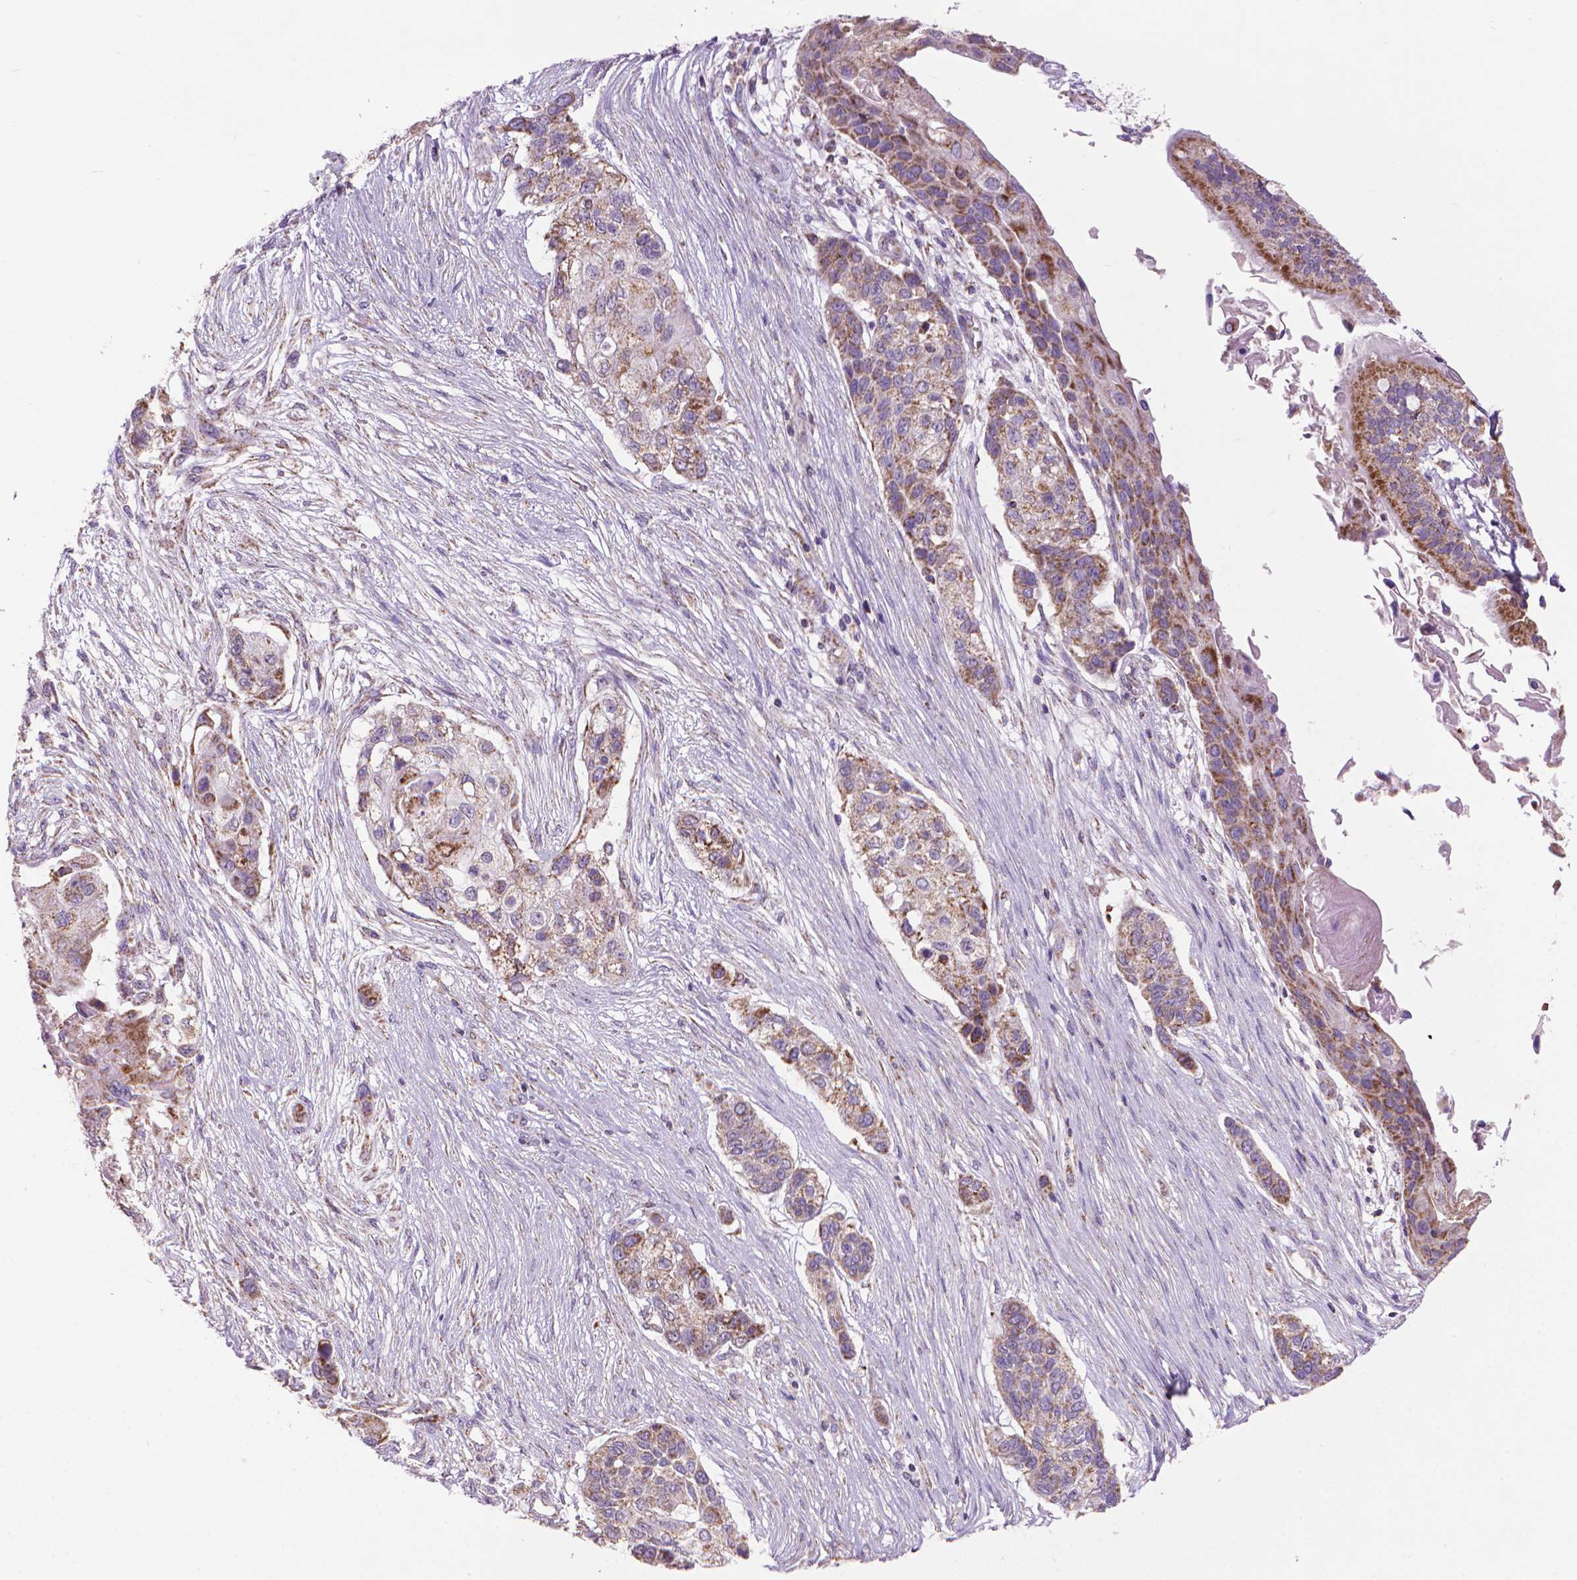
{"staining": {"intensity": "moderate", "quantity": "25%-75%", "location": "cytoplasmic/membranous"}, "tissue": "lung cancer", "cell_type": "Tumor cells", "image_type": "cancer", "snomed": [{"axis": "morphology", "description": "Squamous cell carcinoma, NOS"}, {"axis": "topography", "description": "Lung"}], "caption": "This histopathology image shows immunohistochemistry (IHC) staining of lung squamous cell carcinoma, with medium moderate cytoplasmic/membranous staining in approximately 25%-75% of tumor cells.", "gene": "VDAC1", "patient": {"sex": "male", "age": 69}}